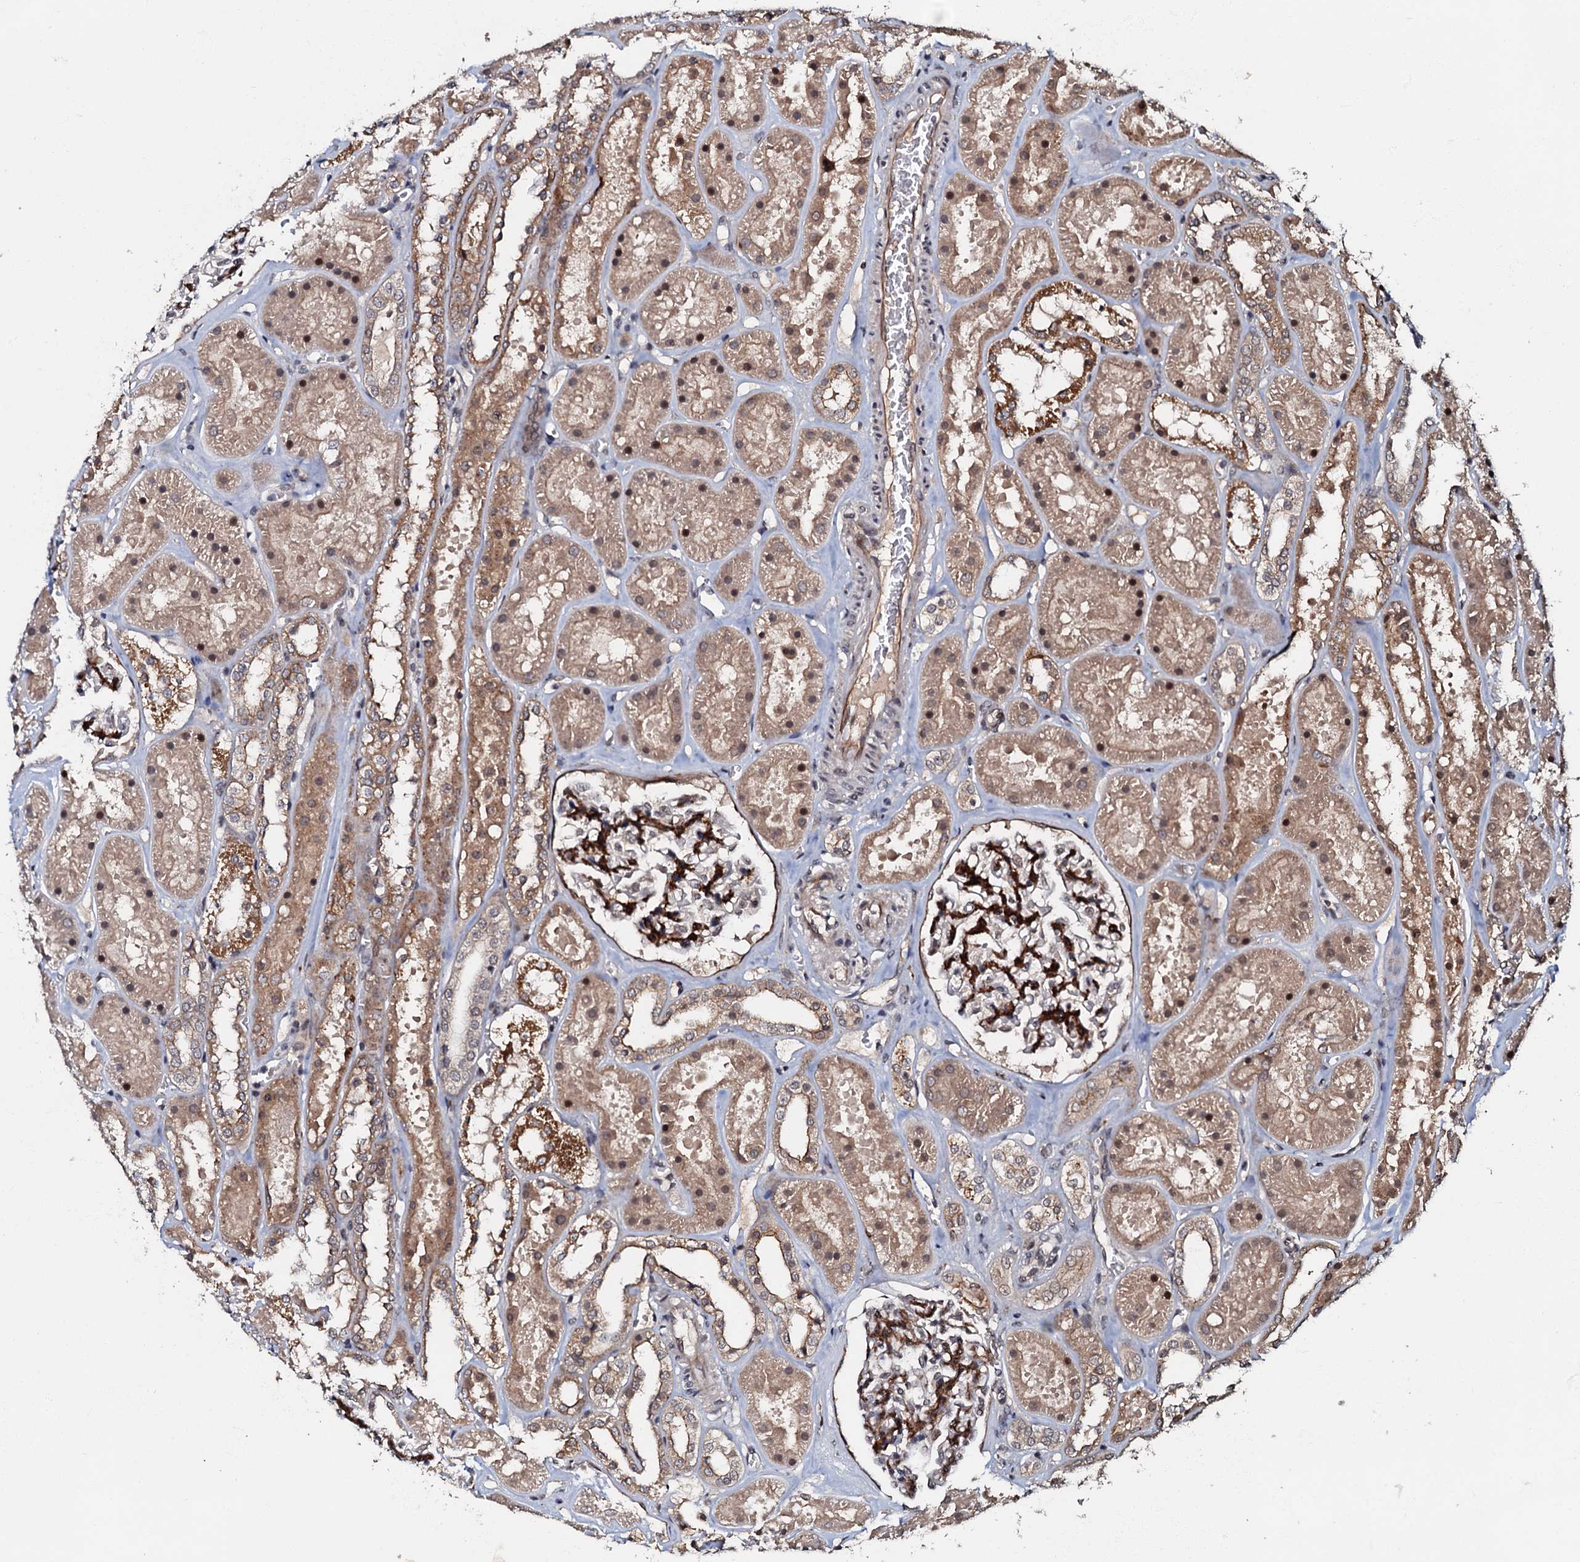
{"staining": {"intensity": "strong", "quantity": "25%-75%", "location": "cytoplasmic/membranous"}, "tissue": "kidney", "cell_type": "Cells in glomeruli", "image_type": "normal", "snomed": [{"axis": "morphology", "description": "Normal tissue, NOS"}, {"axis": "topography", "description": "Kidney"}], "caption": "This histopathology image exhibits normal kidney stained with IHC to label a protein in brown. The cytoplasmic/membranous of cells in glomeruli show strong positivity for the protein. Nuclei are counter-stained blue.", "gene": "MANSC4", "patient": {"sex": "female", "age": 41}}